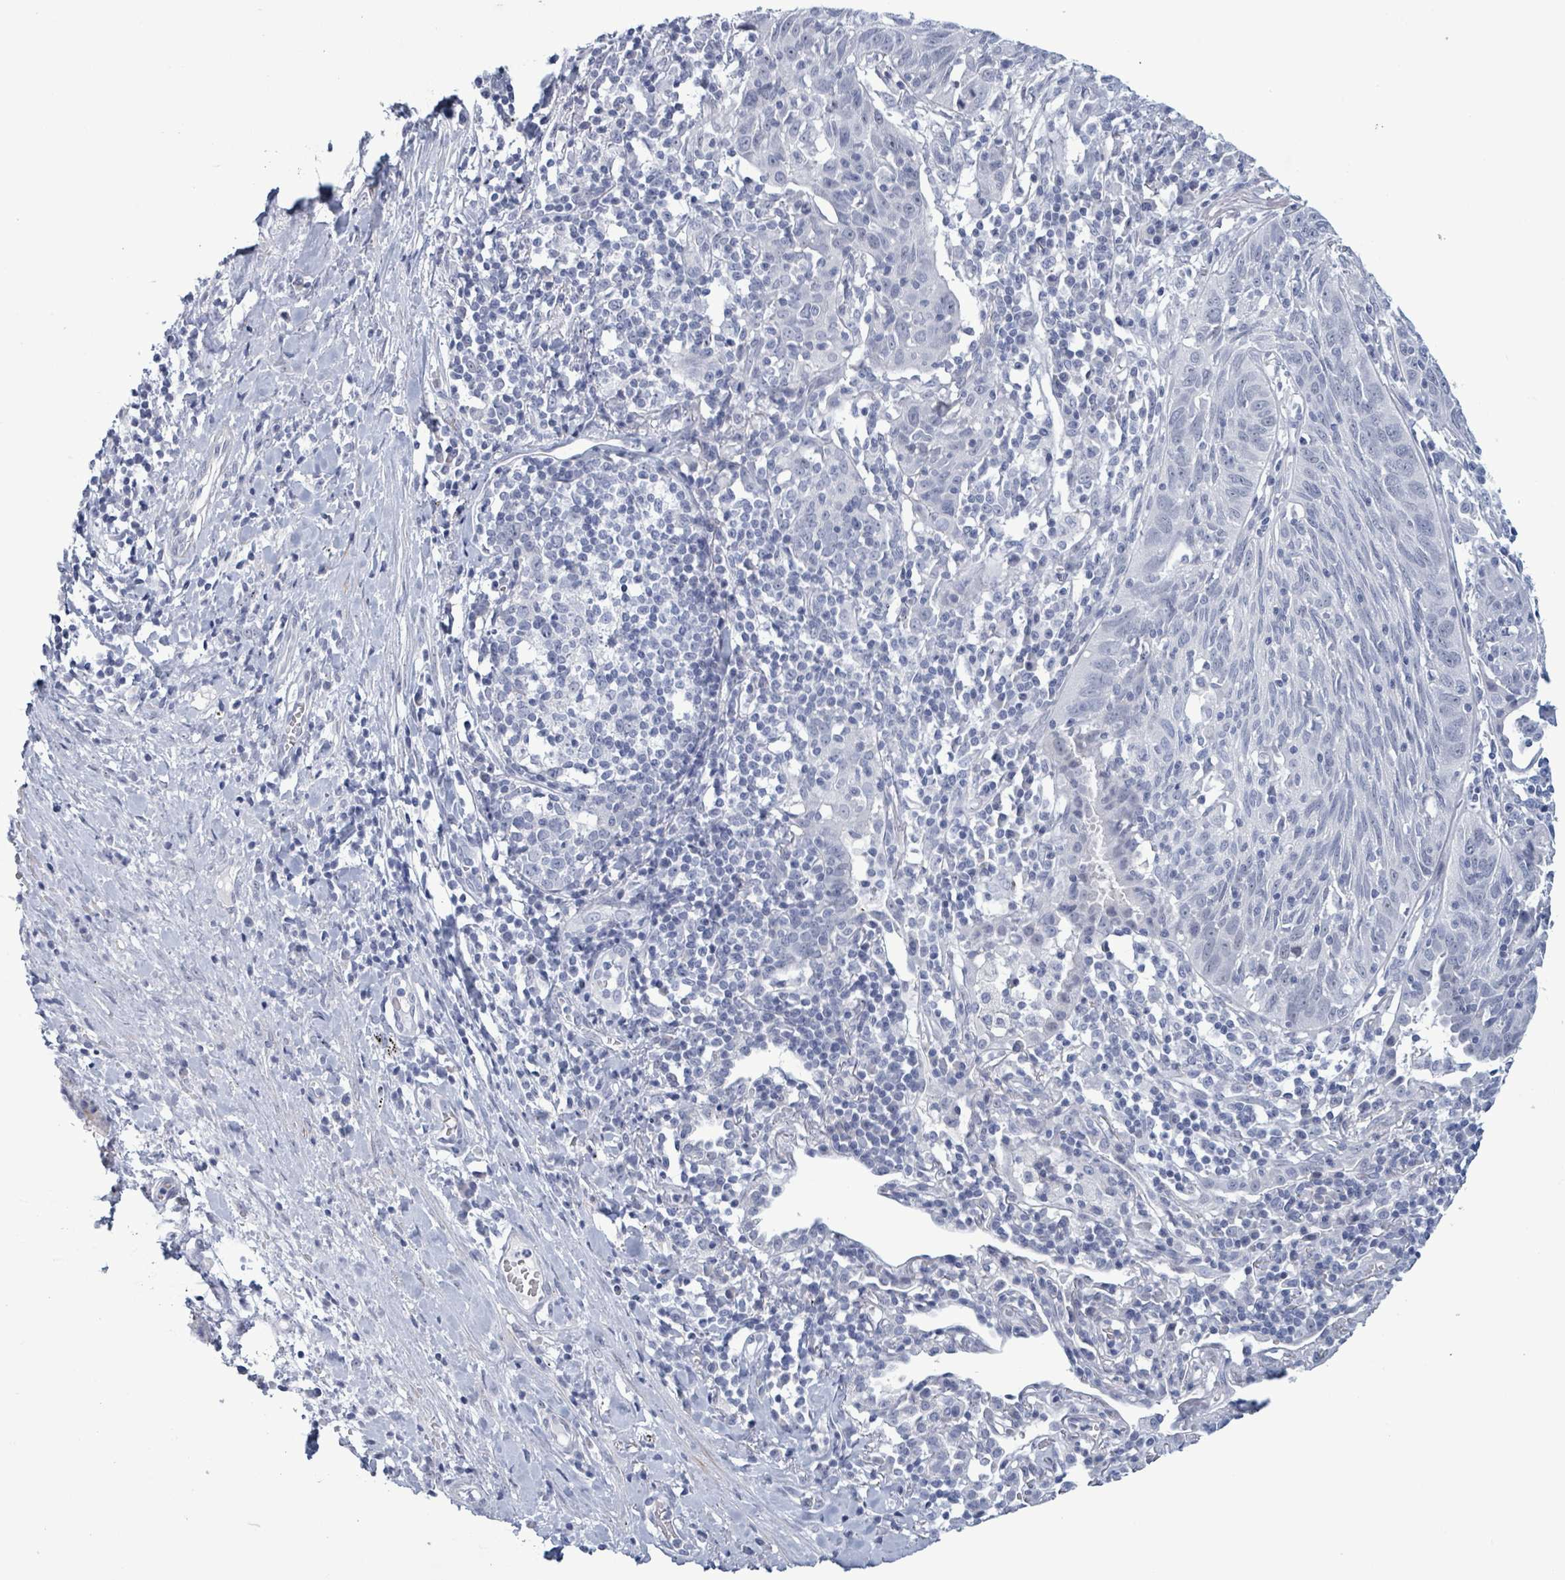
{"staining": {"intensity": "negative", "quantity": "none", "location": "none"}, "tissue": "lung cancer", "cell_type": "Tumor cells", "image_type": "cancer", "snomed": [{"axis": "morphology", "description": "Squamous cell carcinoma, NOS"}, {"axis": "topography", "description": "Lung"}], "caption": "This is an immunohistochemistry (IHC) photomicrograph of lung cancer. There is no positivity in tumor cells.", "gene": "ZNF771", "patient": {"sex": "female", "age": 66}}